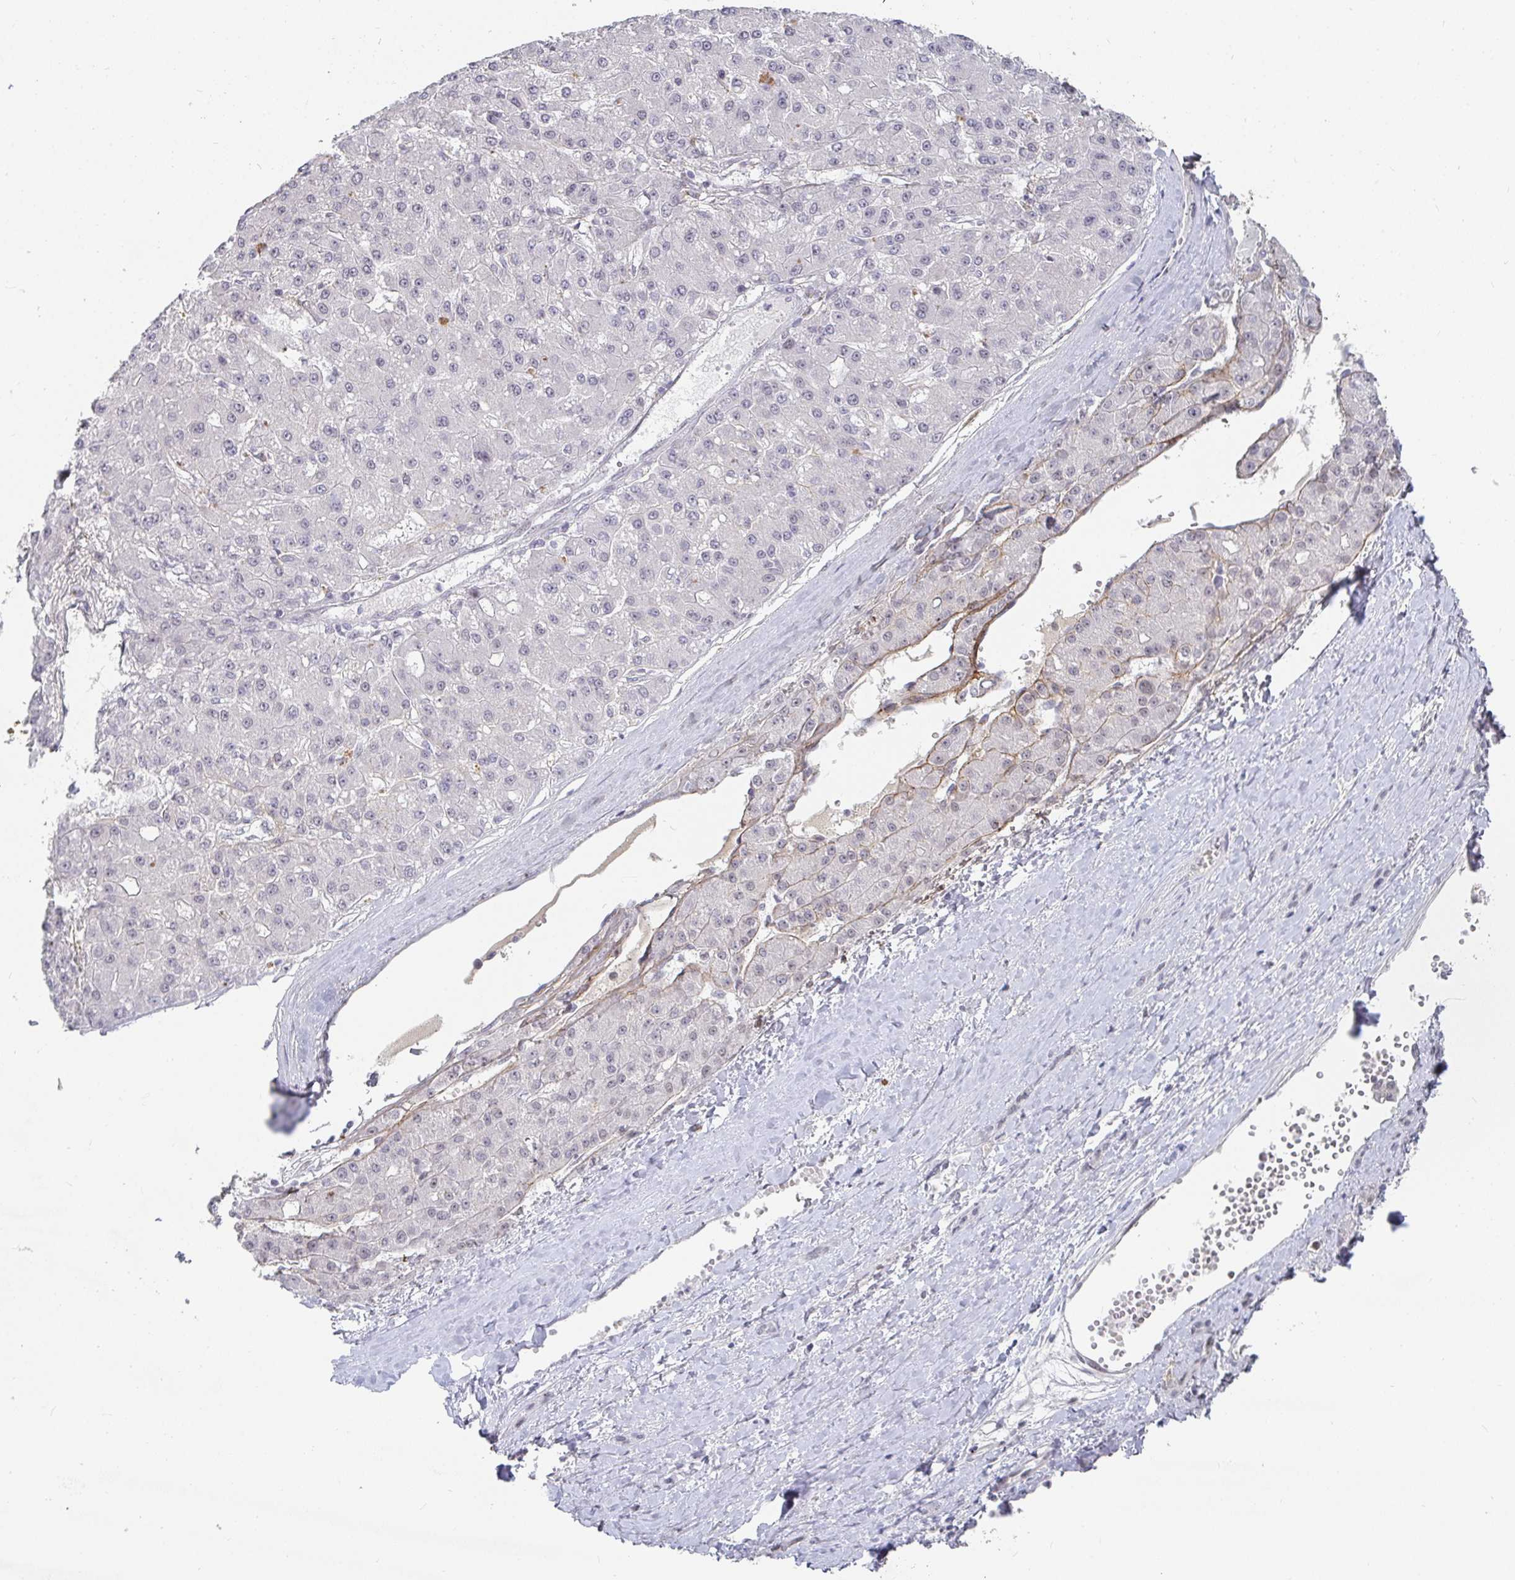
{"staining": {"intensity": "negative", "quantity": "none", "location": "none"}, "tissue": "liver cancer", "cell_type": "Tumor cells", "image_type": "cancer", "snomed": [{"axis": "morphology", "description": "Carcinoma, Hepatocellular, NOS"}, {"axis": "topography", "description": "Liver"}], "caption": "IHC photomicrograph of liver cancer stained for a protein (brown), which displays no expression in tumor cells.", "gene": "RCOR1", "patient": {"sex": "male", "age": 67}}